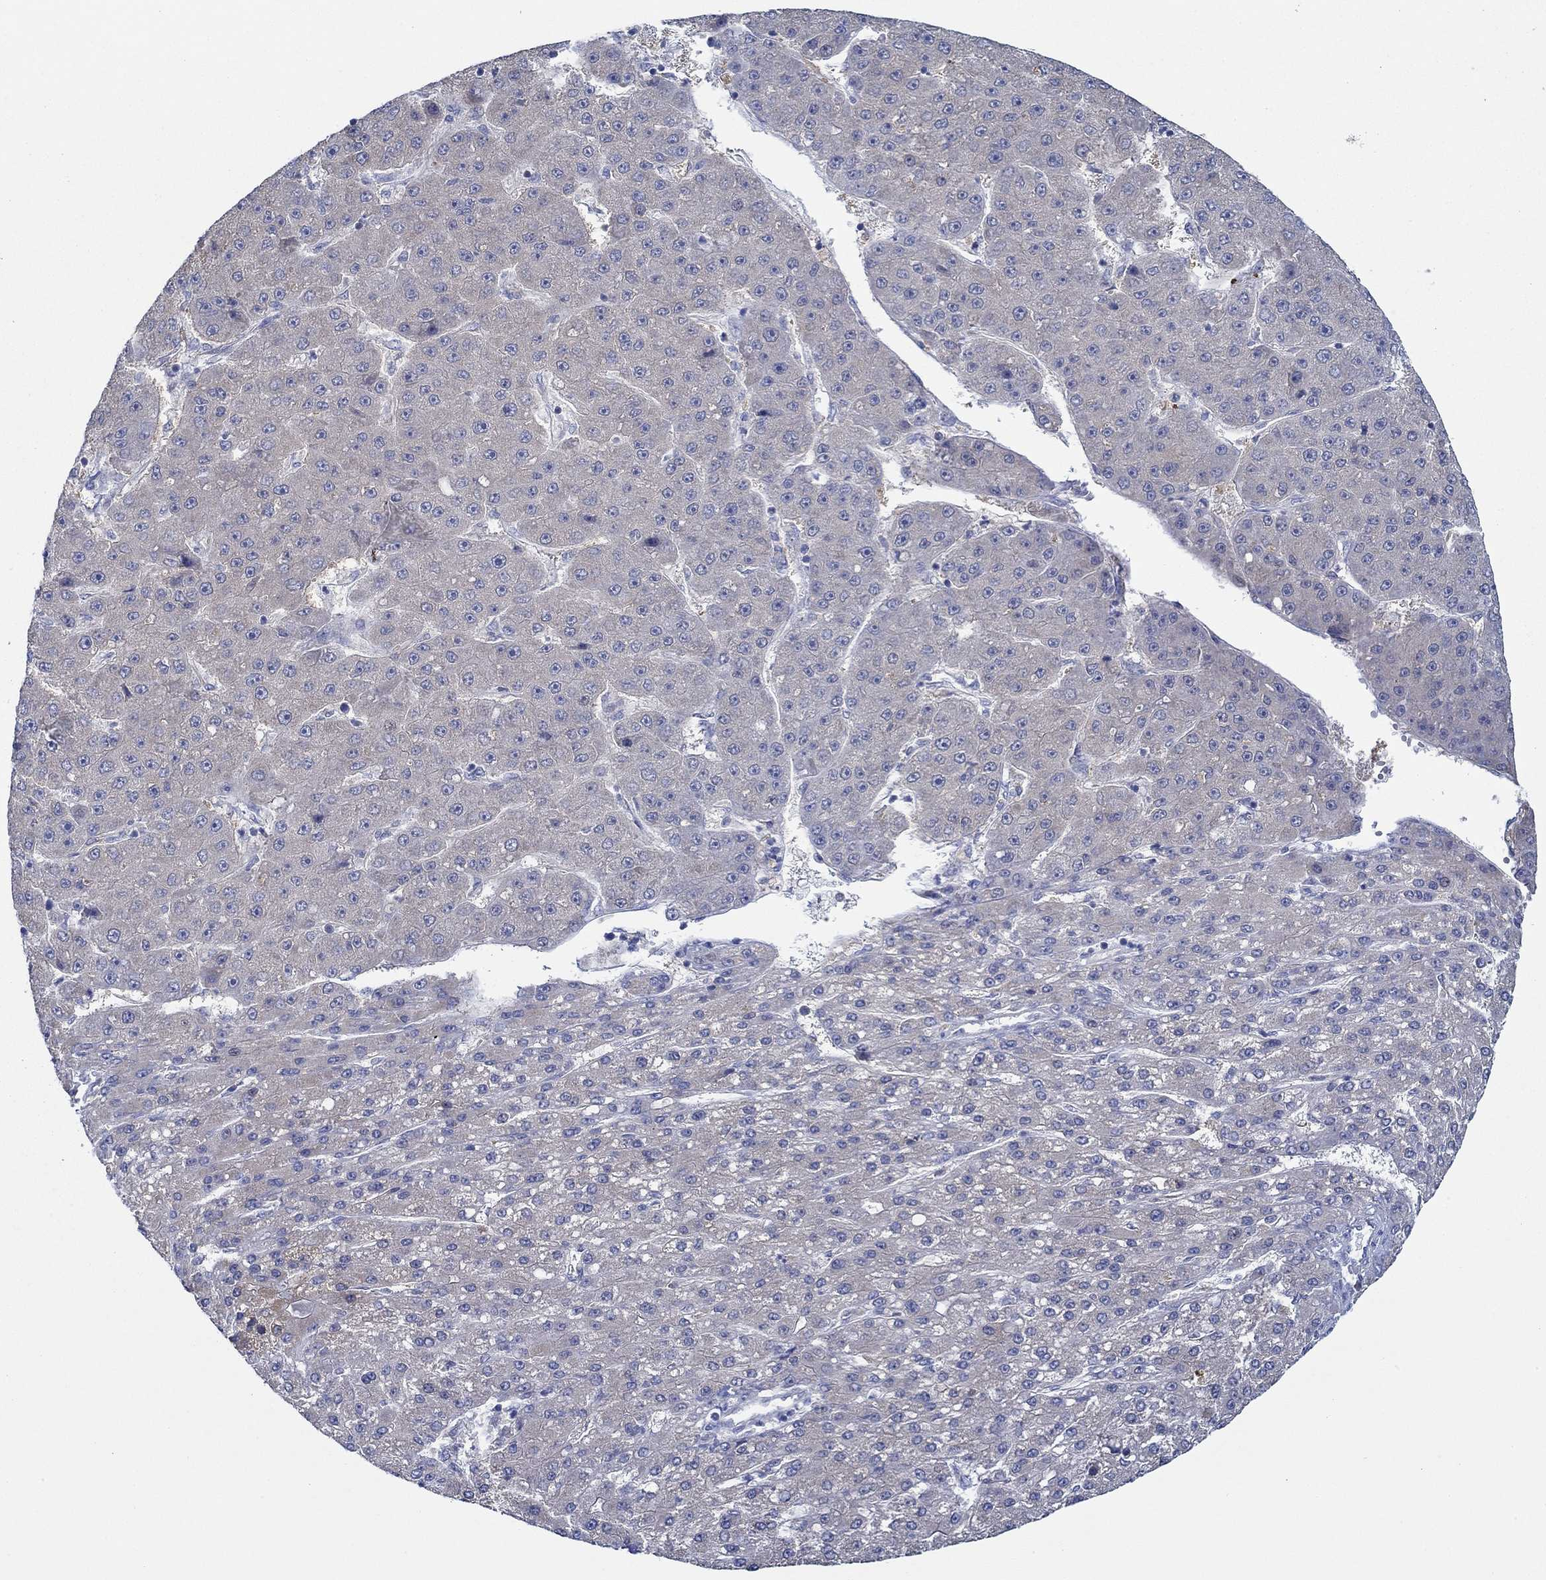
{"staining": {"intensity": "negative", "quantity": "none", "location": "none"}, "tissue": "liver cancer", "cell_type": "Tumor cells", "image_type": "cancer", "snomed": [{"axis": "morphology", "description": "Carcinoma, Hepatocellular, NOS"}, {"axis": "topography", "description": "Liver"}], "caption": "Human liver hepatocellular carcinoma stained for a protein using IHC demonstrates no staining in tumor cells.", "gene": "SLC27A3", "patient": {"sex": "male", "age": 67}}